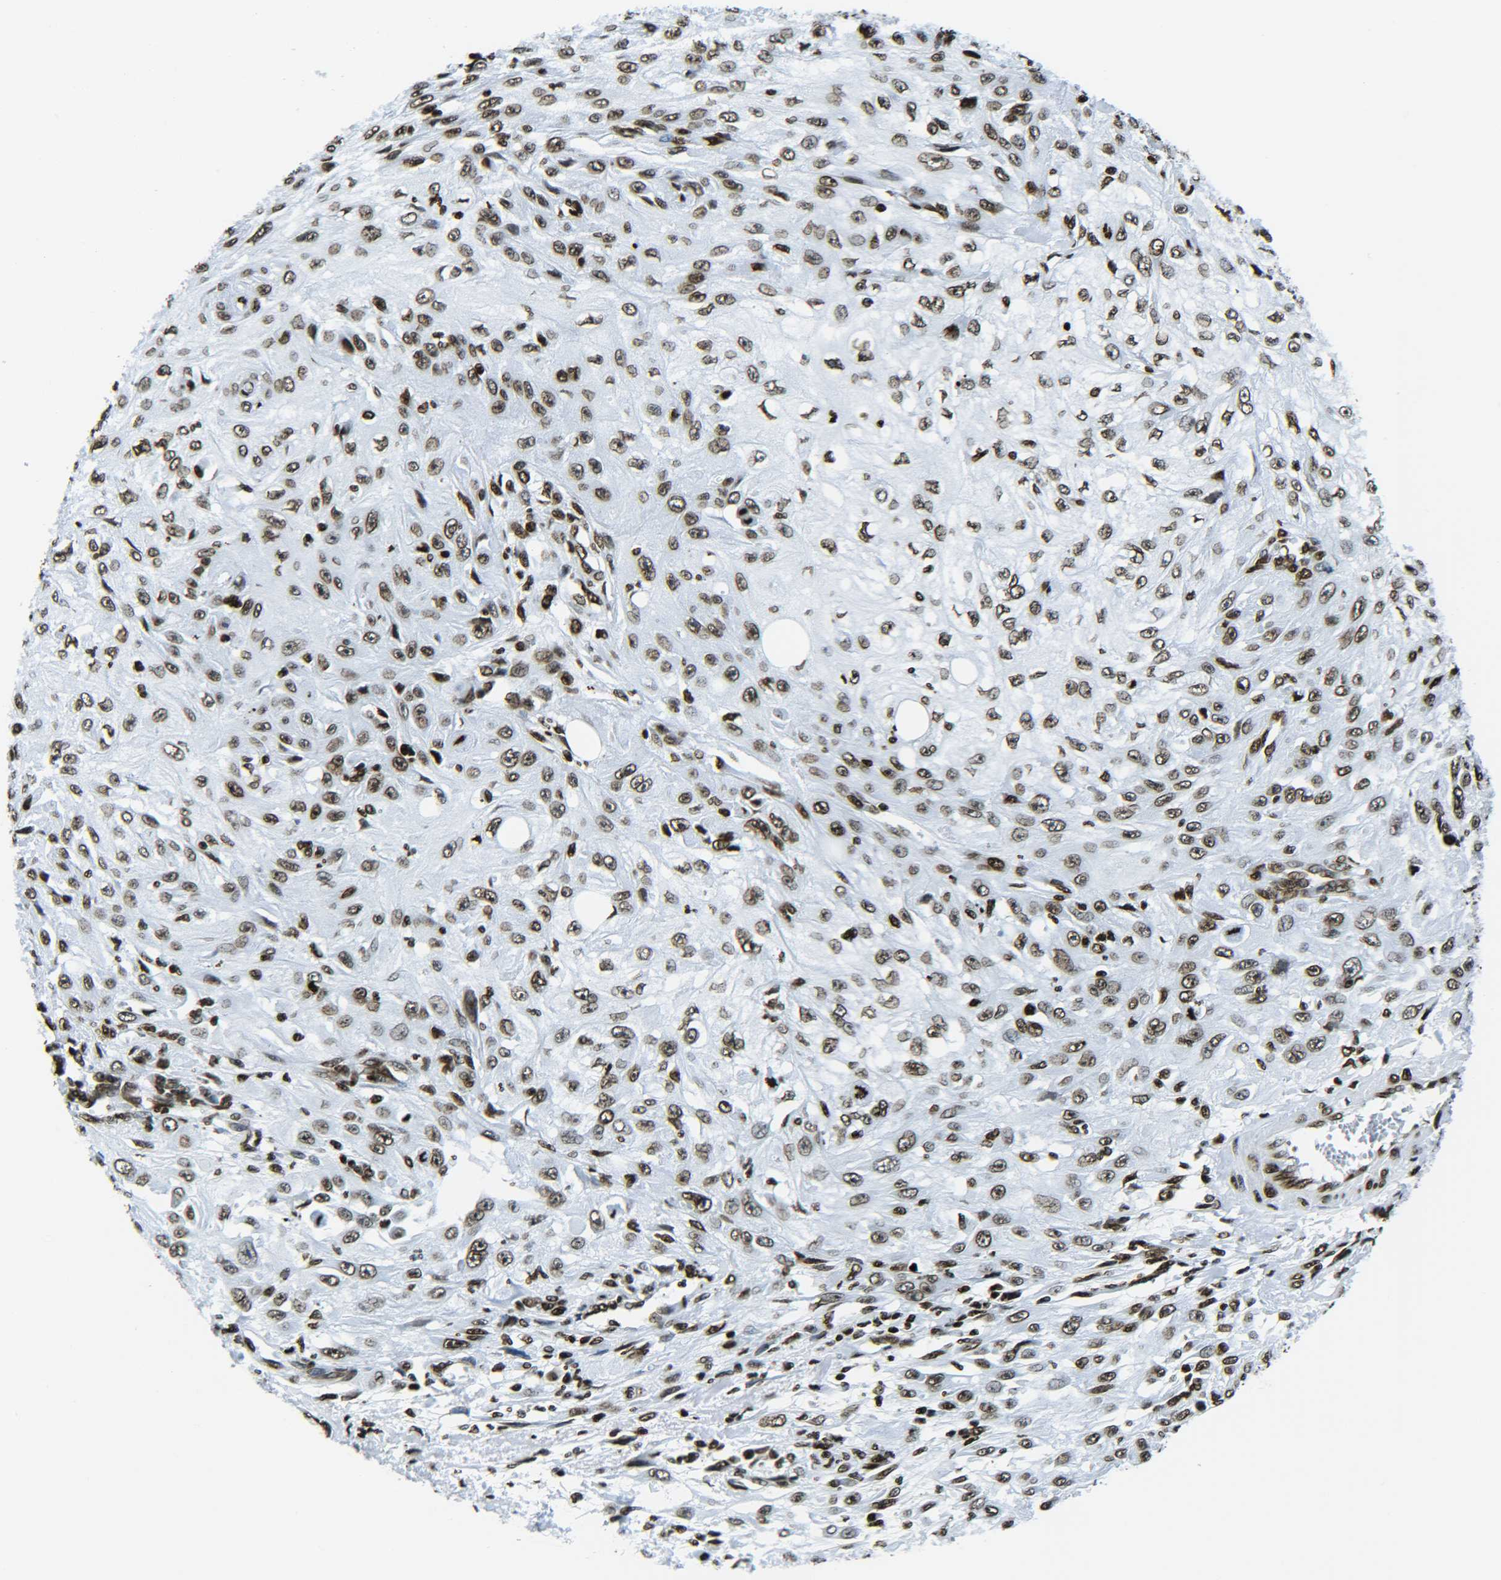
{"staining": {"intensity": "strong", "quantity": ">75%", "location": "nuclear"}, "tissue": "skin cancer", "cell_type": "Tumor cells", "image_type": "cancer", "snomed": [{"axis": "morphology", "description": "Squamous cell carcinoma, NOS"}, {"axis": "topography", "description": "Skin"}], "caption": "The photomicrograph displays a brown stain indicating the presence of a protein in the nuclear of tumor cells in skin cancer.", "gene": "H2AX", "patient": {"sex": "male", "age": 75}}